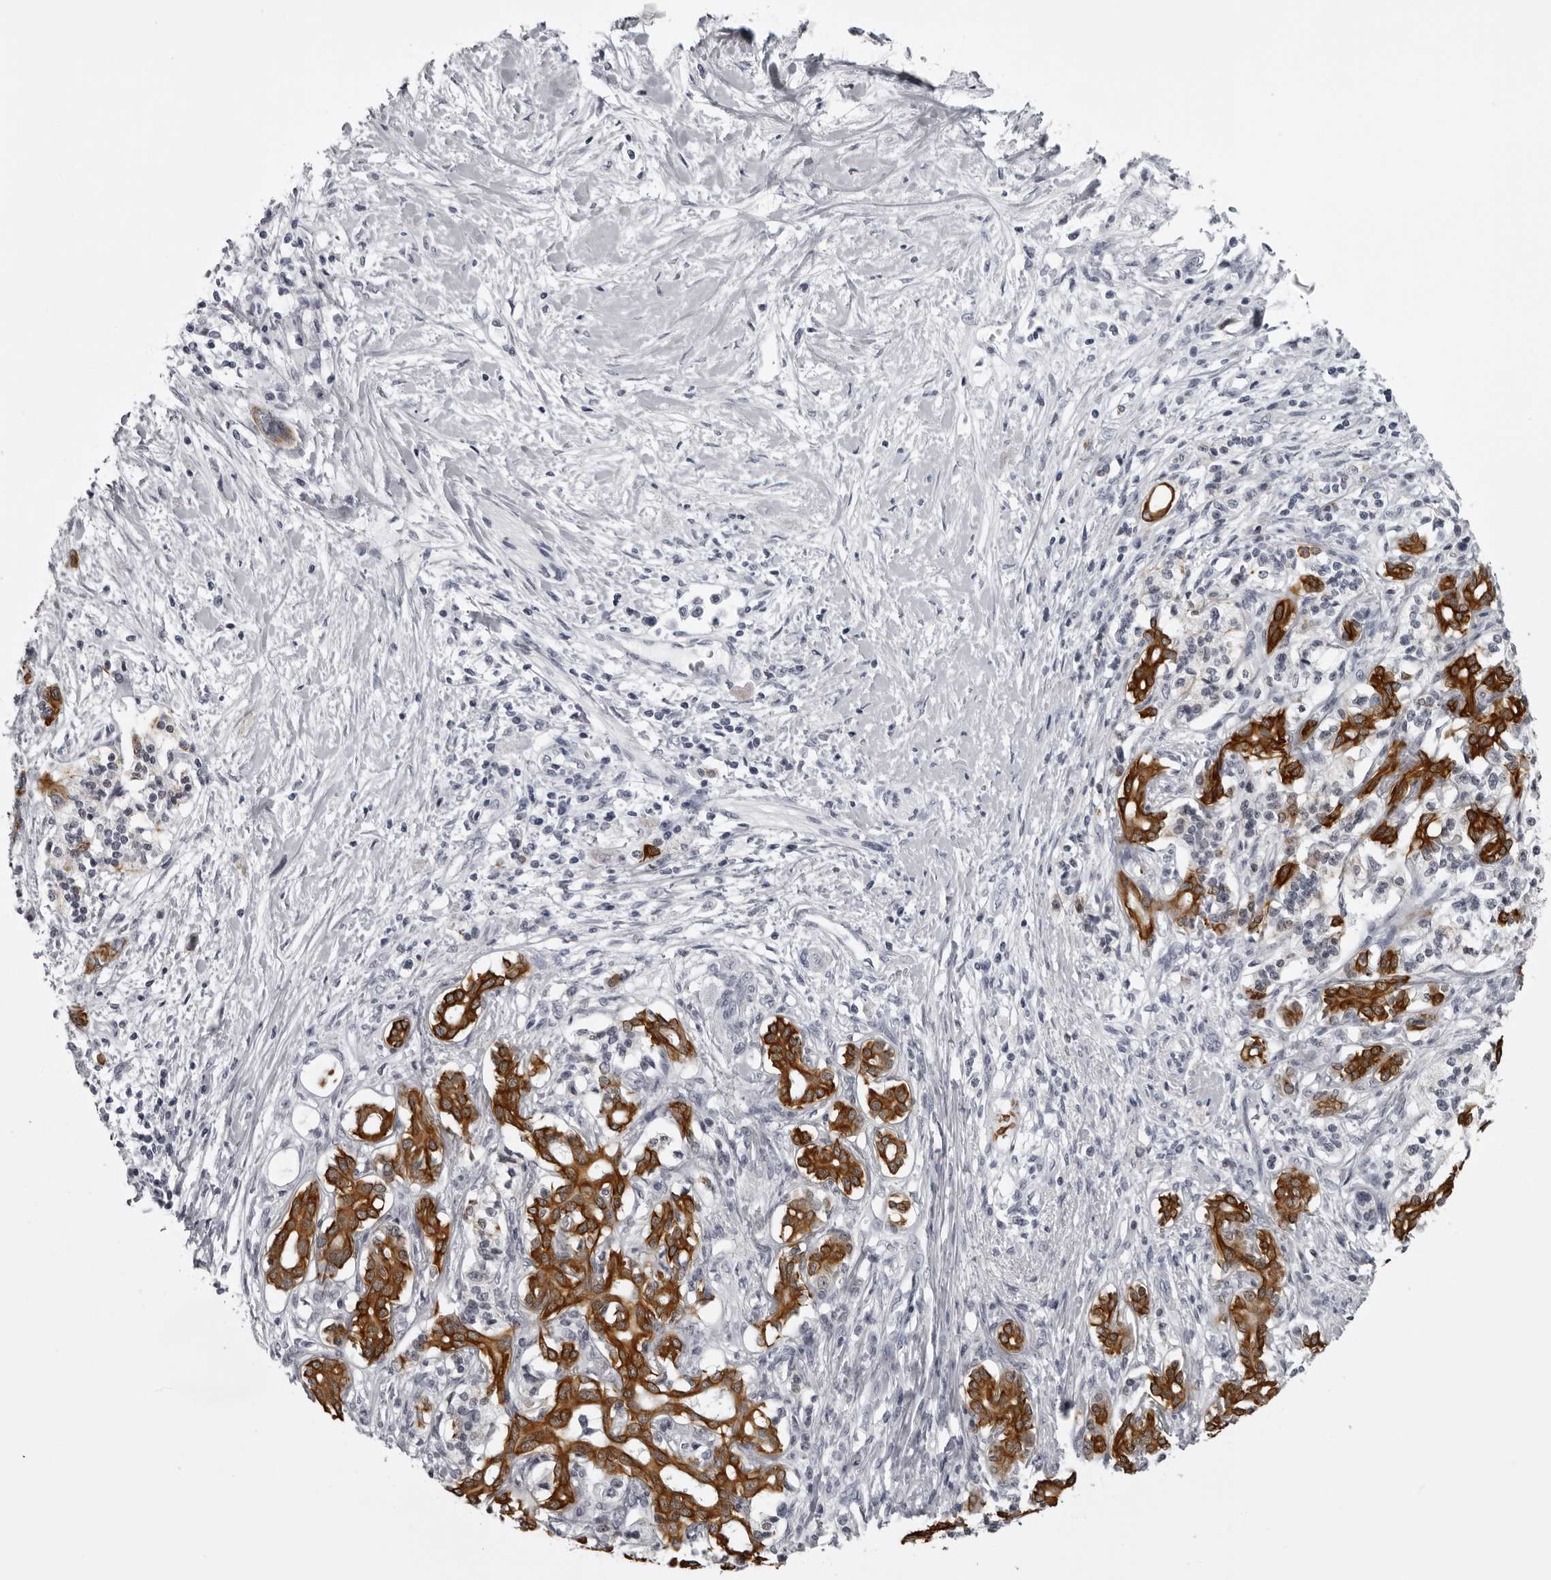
{"staining": {"intensity": "strong", "quantity": ">75%", "location": "cytoplasmic/membranous"}, "tissue": "pancreatic cancer", "cell_type": "Tumor cells", "image_type": "cancer", "snomed": [{"axis": "morphology", "description": "Adenocarcinoma, NOS"}, {"axis": "topography", "description": "Pancreas"}], "caption": "Pancreatic cancer tissue displays strong cytoplasmic/membranous expression in approximately >75% of tumor cells The protein of interest is stained brown, and the nuclei are stained in blue (DAB (3,3'-diaminobenzidine) IHC with brightfield microscopy, high magnification).", "gene": "UROD", "patient": {"sex": "male", "age": 46}}